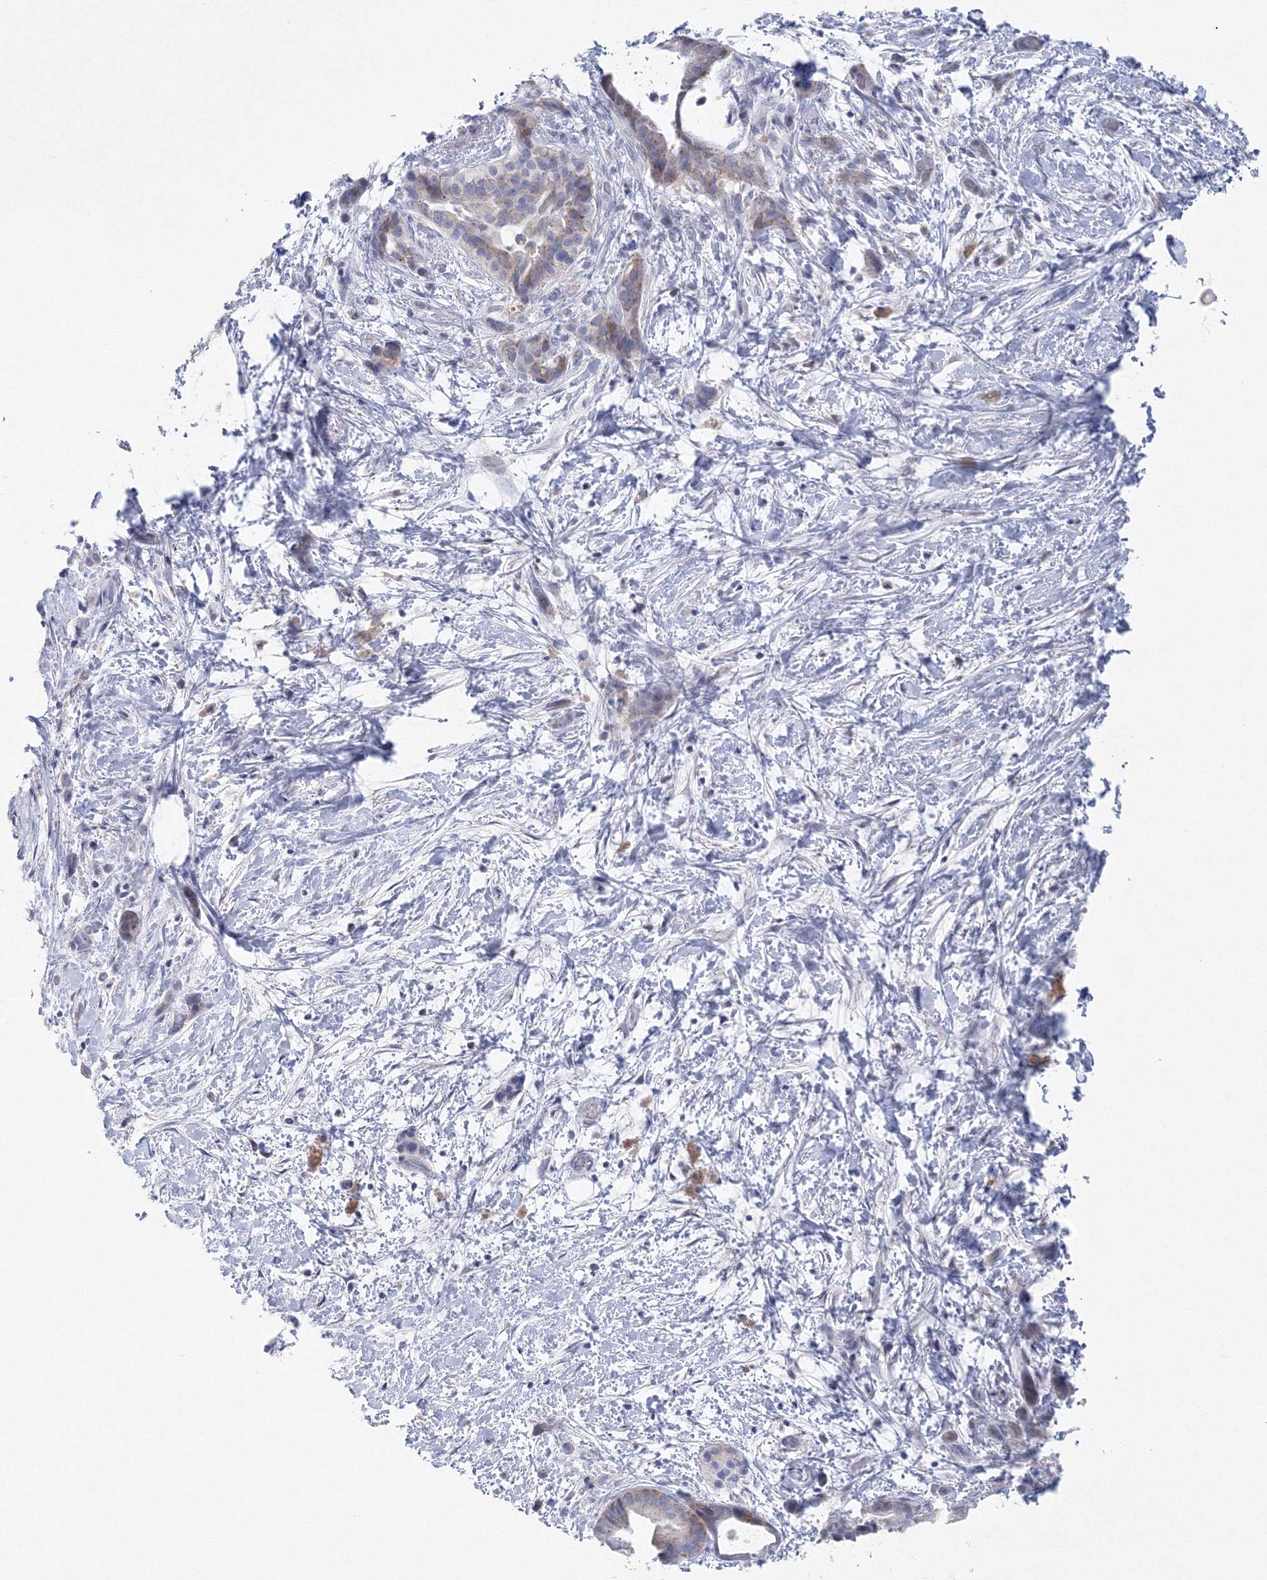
{"staining": {"intensity": "negative", "quantity": "none", "location": "none"}, "tissue": "pancreatic cancer", "cell_type": "Tumor cells", "image_type": "cancer", "snomed": [{"axis": "morphology", "description": "Normal tissue, NOS"}, {"axis": "morphology", "description": "Adenocarcinoma, NOS"}, {"axis": "topography", "description": "Pancreas"}, {"axis": "topography", "description": "Peripheral nerve tissue"}], "caption": "Micrograph shows no significant protein staining in tumor cells of pancreatic cancer.", "gene": "NIPAL1", "patient": {"sex": "female", "age": 63}}